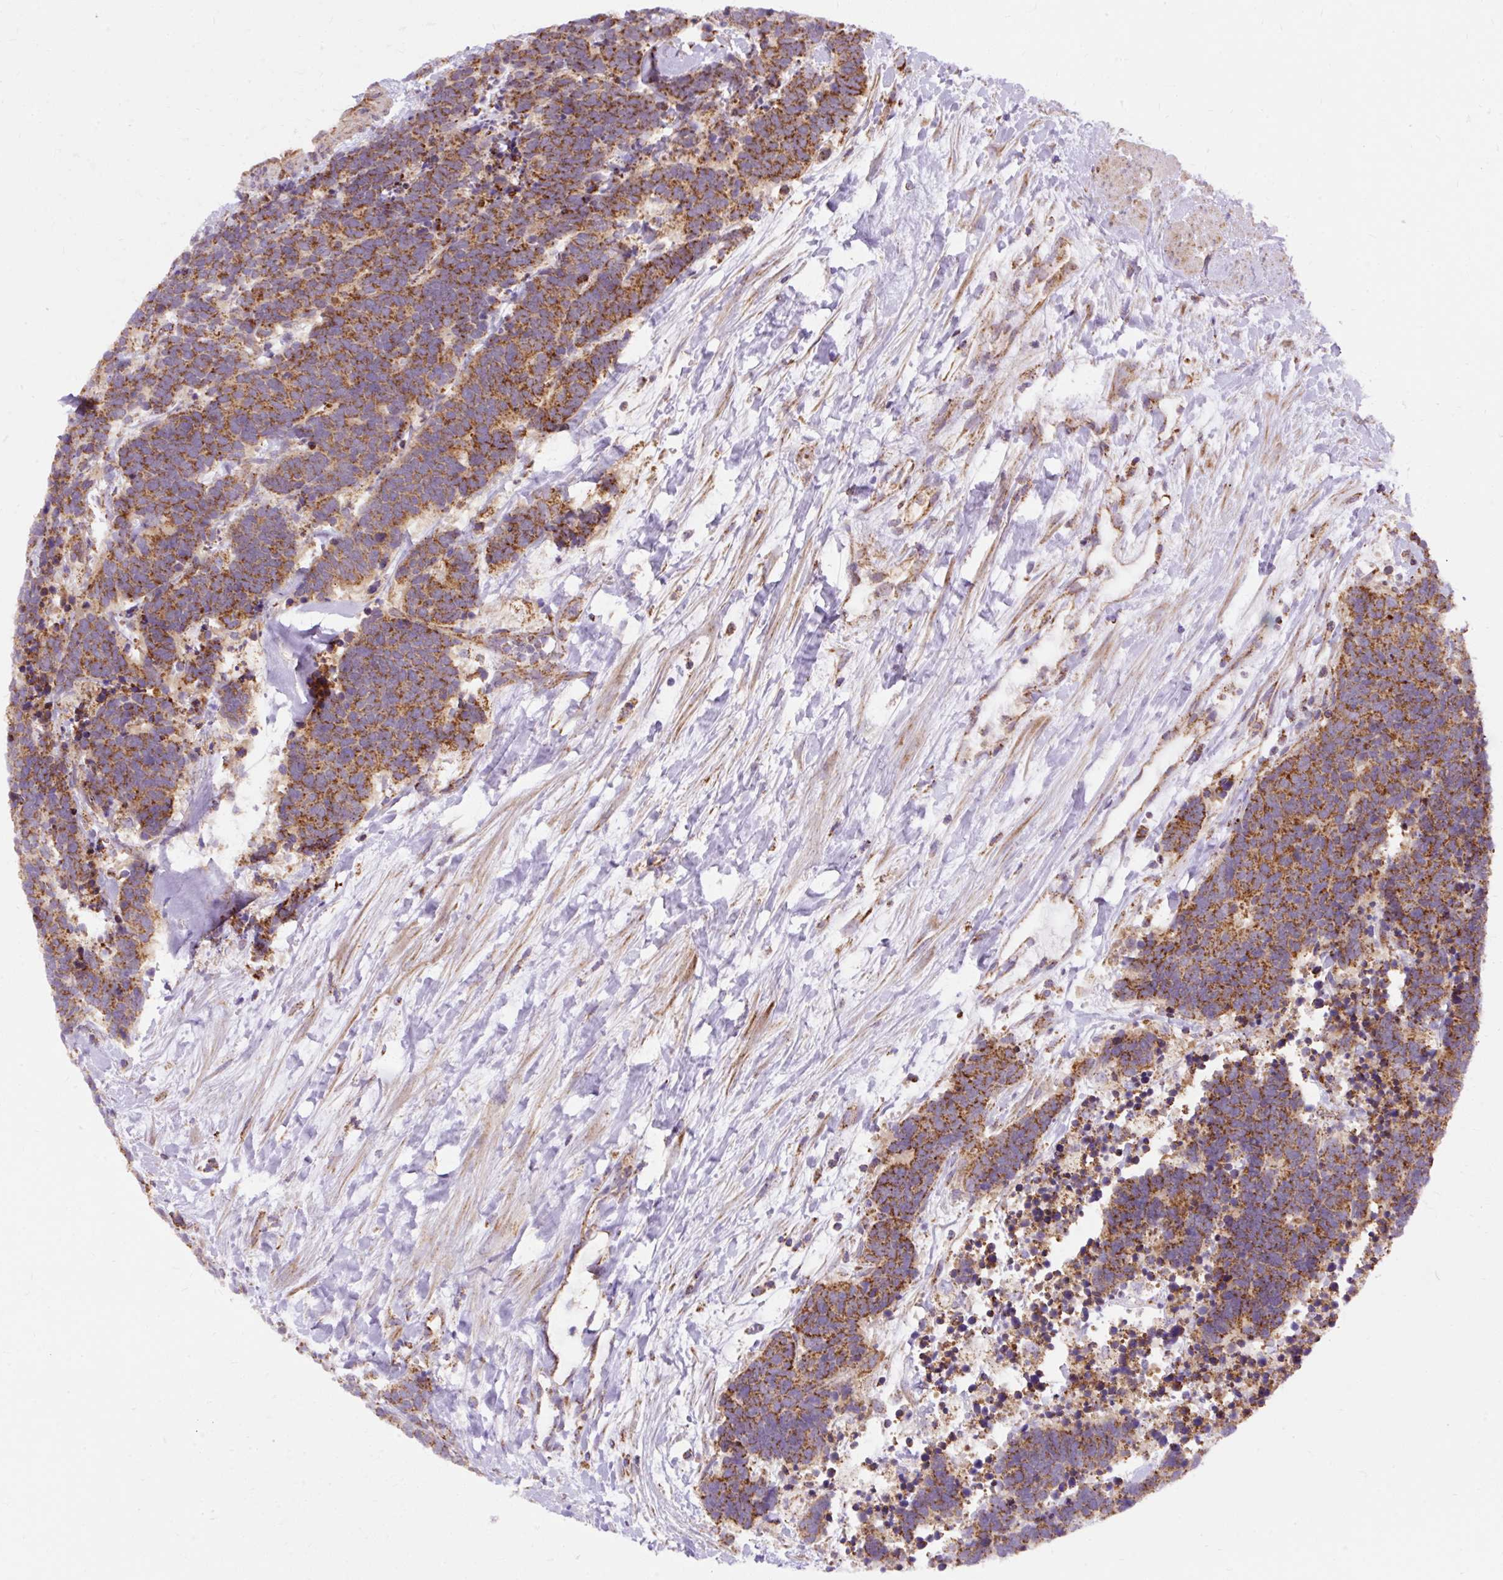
{"staining": {"intensity": "moderate", "quantity": ">75%", "location": "cytoplasmic/membranous"}, "tissue": "carcinoid", "cell_type": "Tumor cells", "image_type": "cancer", "snomed": [{"axis": "morphology", "description": "Carcinoma, NOS"}, {"axis": "morphology", "description": "Carcinoid, malignant, NOS"}, {"axis": "topography", "description": "Prostate"}], "caption": "IHC photomicrograph of neoplastic tissue: human carcinoid stained using IHC reveals medium levels of moderate protein expression localized specifically in the cytoplasmic/membranous of tumor cells, appearing as a cytoplasmic/membranous brown color.", "gene": "CEP290", "patient": {"sex": "male", "age": 57}}